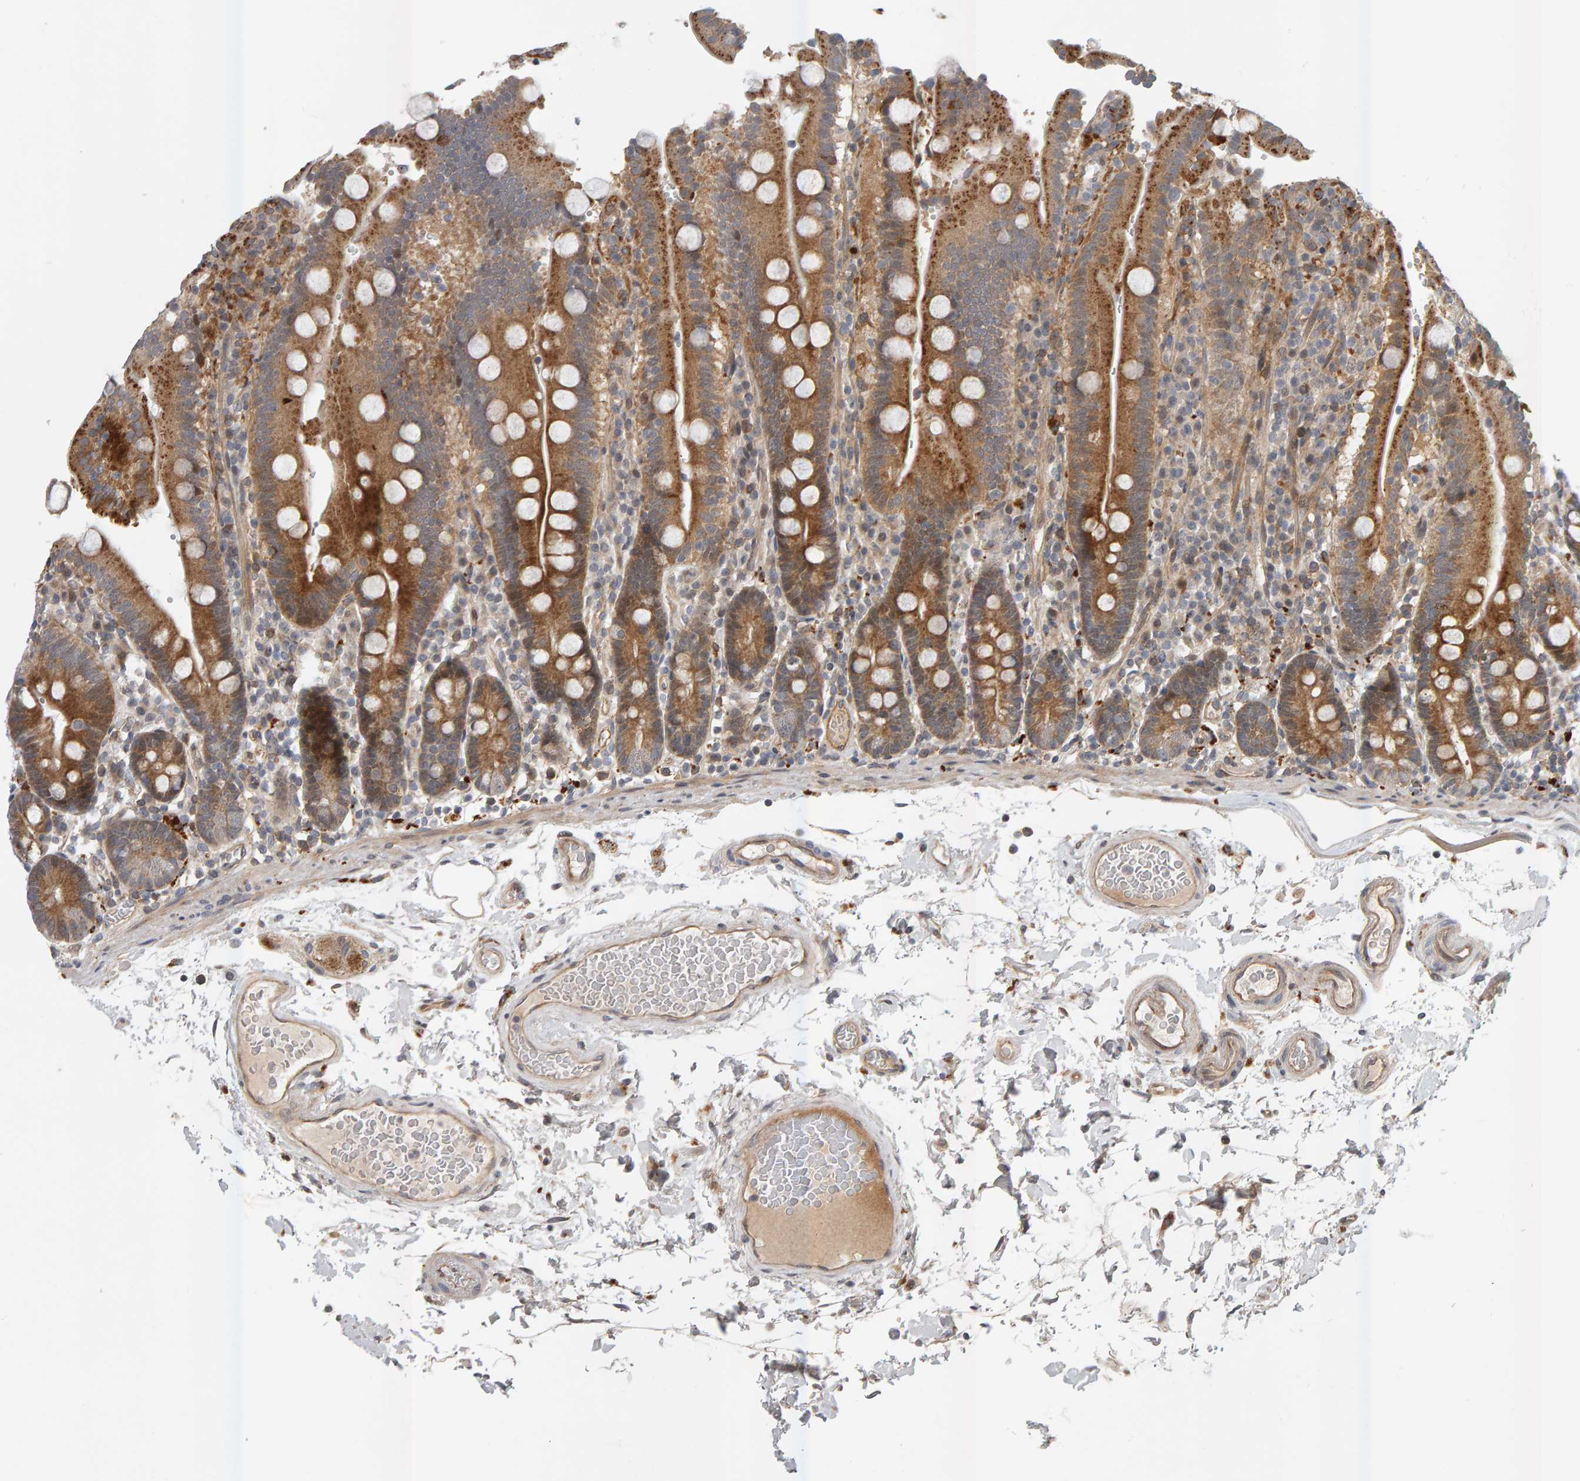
{"staining": {"intensity": "strong", "quantity": ">75%", "location": "cytoplasmic/membranous"}, "tissue": "duodenum", "cell_type": "Glandular cells", "image_type": "normal", "snomed": [{"axis": "morphology", "description": "Normal tissue, NOS"}, {"axis": "topography", "description": "Small intestine, NOS"}], "caption": "Protein staining shows strong cytoplasmic/membranous expression in about >75% of glandular cells in unremarkable duodenum.", "gene": "ZNF160", "patient": {"sex": "female", "age": 71}}